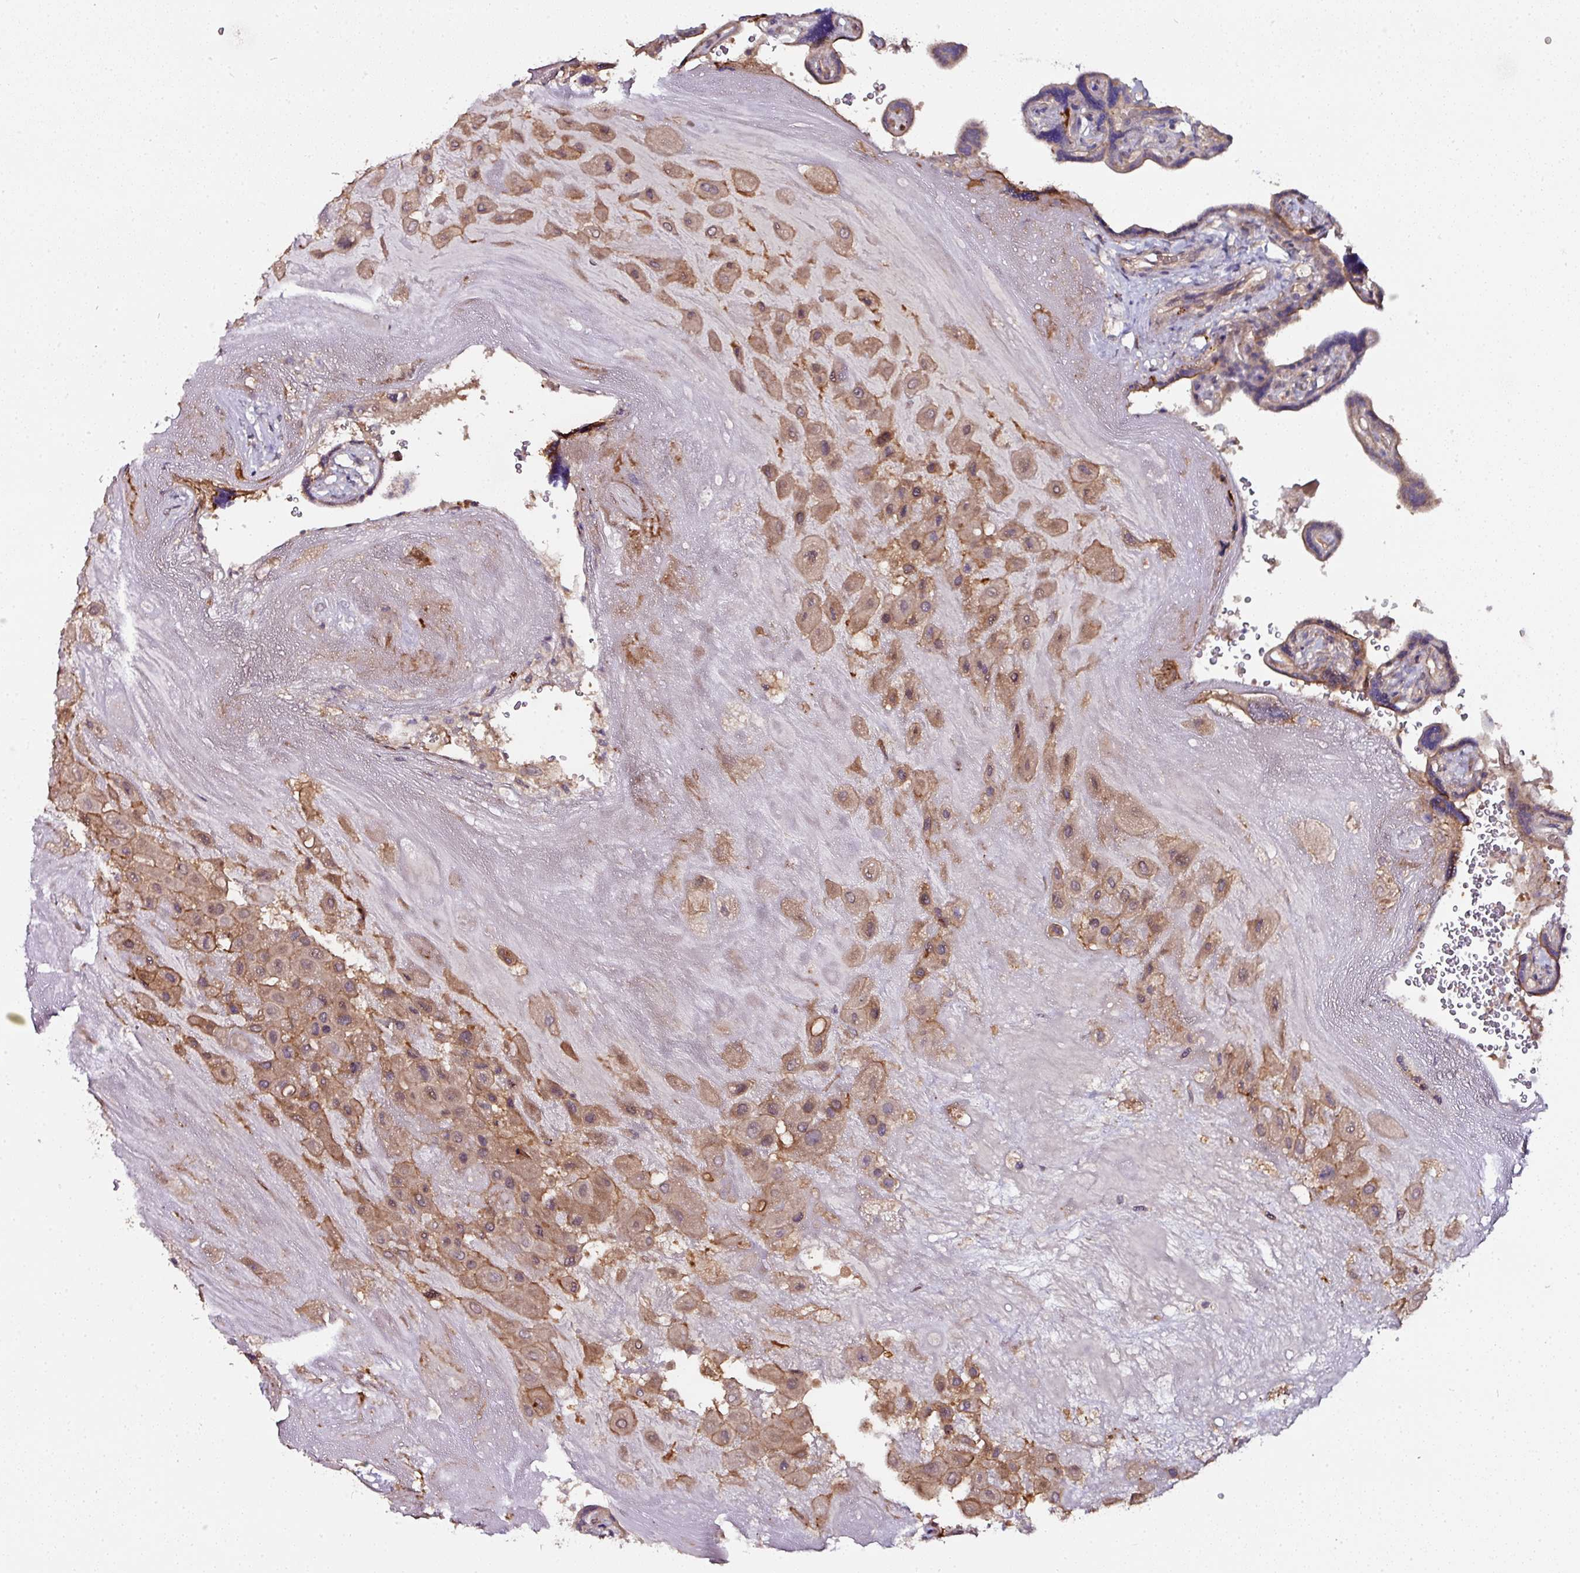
{"staining": {"intensity": "moderate", "quantity": ">75%", "location": "cytoplasmic/membranous"}, "tissue": "placenta", "cell_type": "Decidual cells", "image_type": "normal", "snomed": [{"axis": "morphology", "description": "Normal tissue, NOS"}, {"axis": "topography", "description": "Placenta"}], "caption": "High-power microscopy captured an immunohistochemistry (IHC) image of normal placenta, revealing moderate cytoplasmic/membranous positivity in about >75% of decidual cells.", "gene": "CTDSP2", "patient": {"sex": "female", "age": 32}}